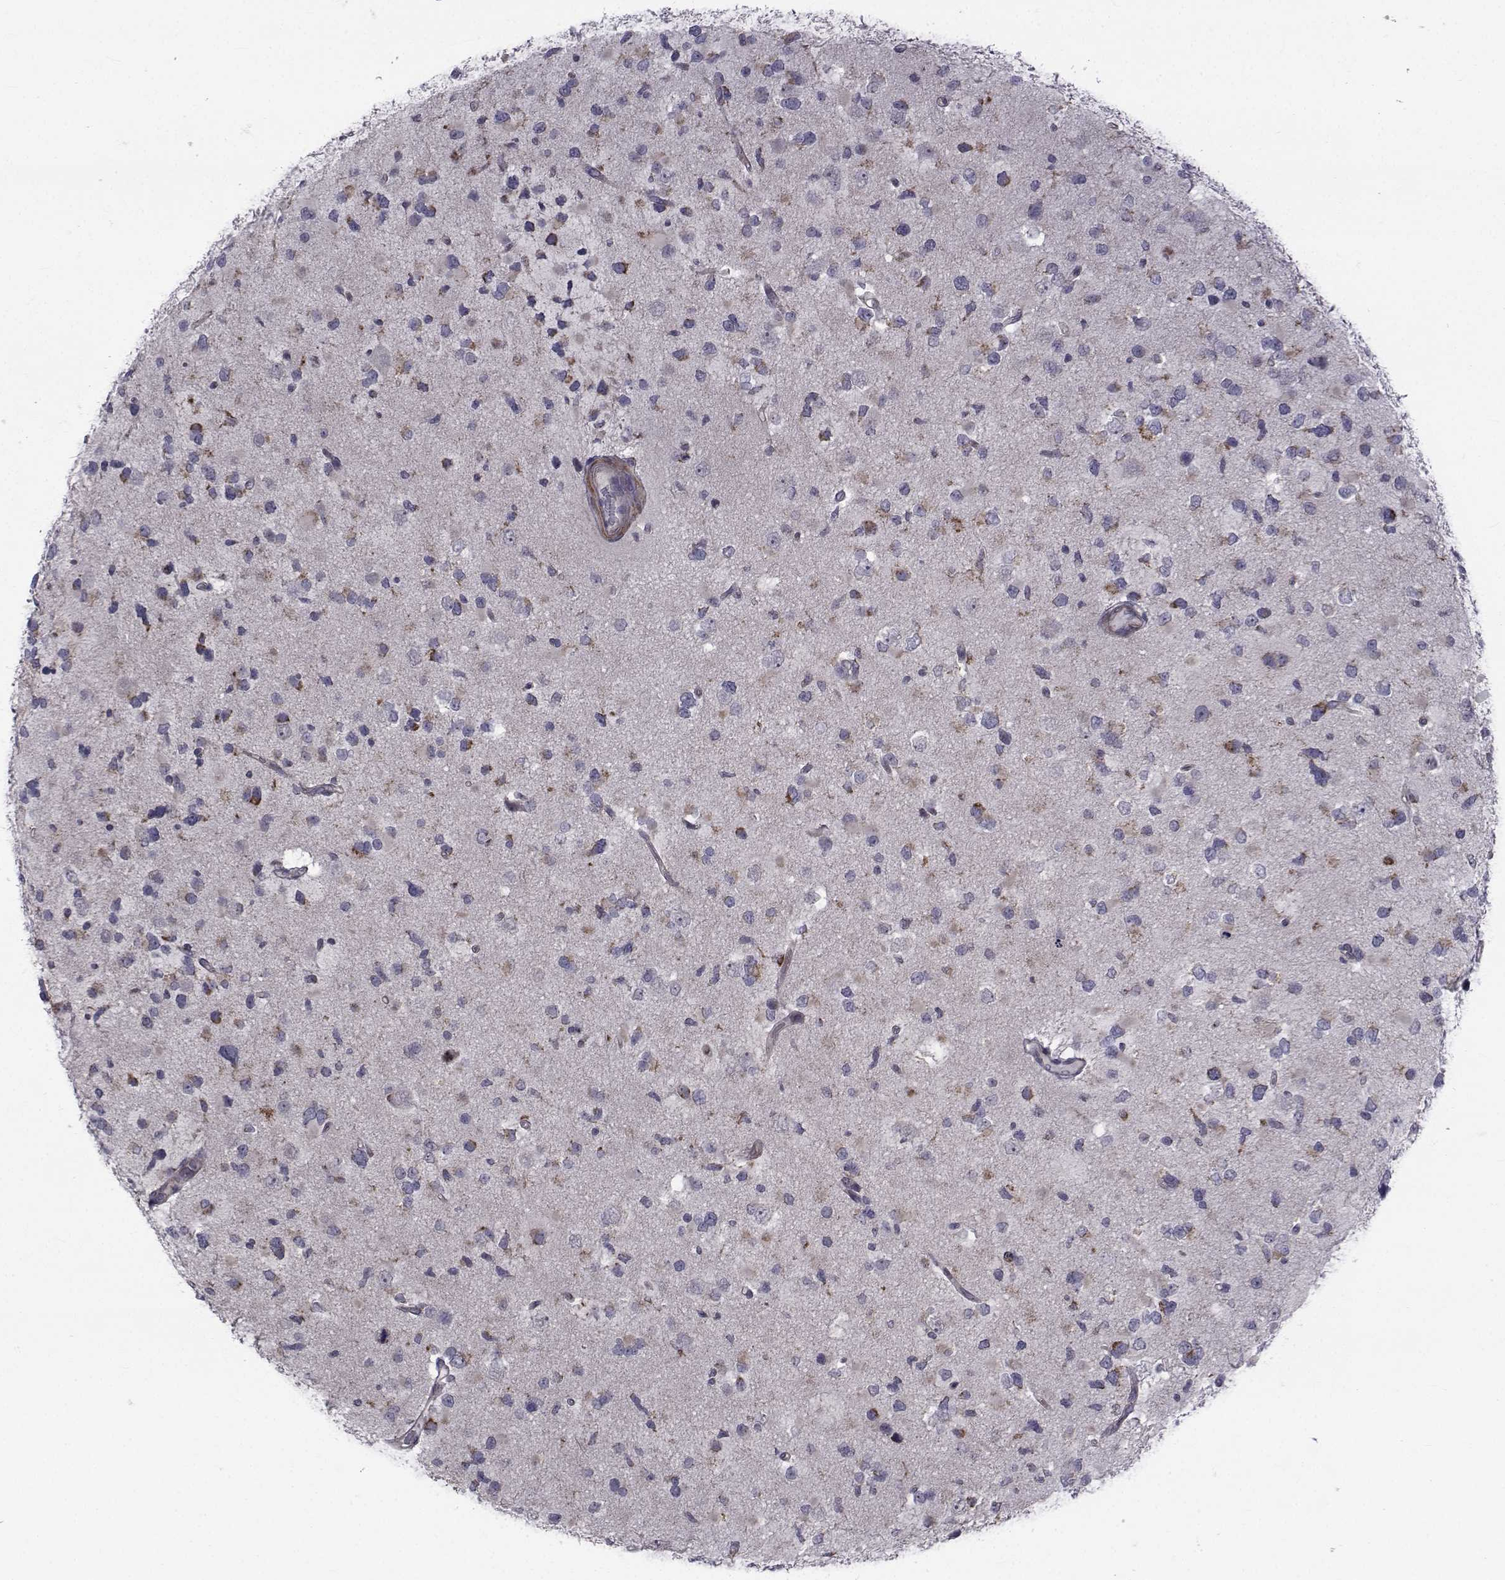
{"staining": {"intensity": "negative", "quantity": "none", "location": "none"}, "tissue": "glioma", "cell_type": "Tumor cells", "image_type": "cancer", "snomed": [{"axis": "morphology", "description": "Glioma, malignant, Low grade"}, {"axis": "topography", "description": "Brain"}], "caption": "Glioma was stained to show a protein in brown. There is no significant expression in tumor cells. Nuclei are stained in blue.", "gene": "CFAP74", "patient": {"sex": "female", "age": 32}}